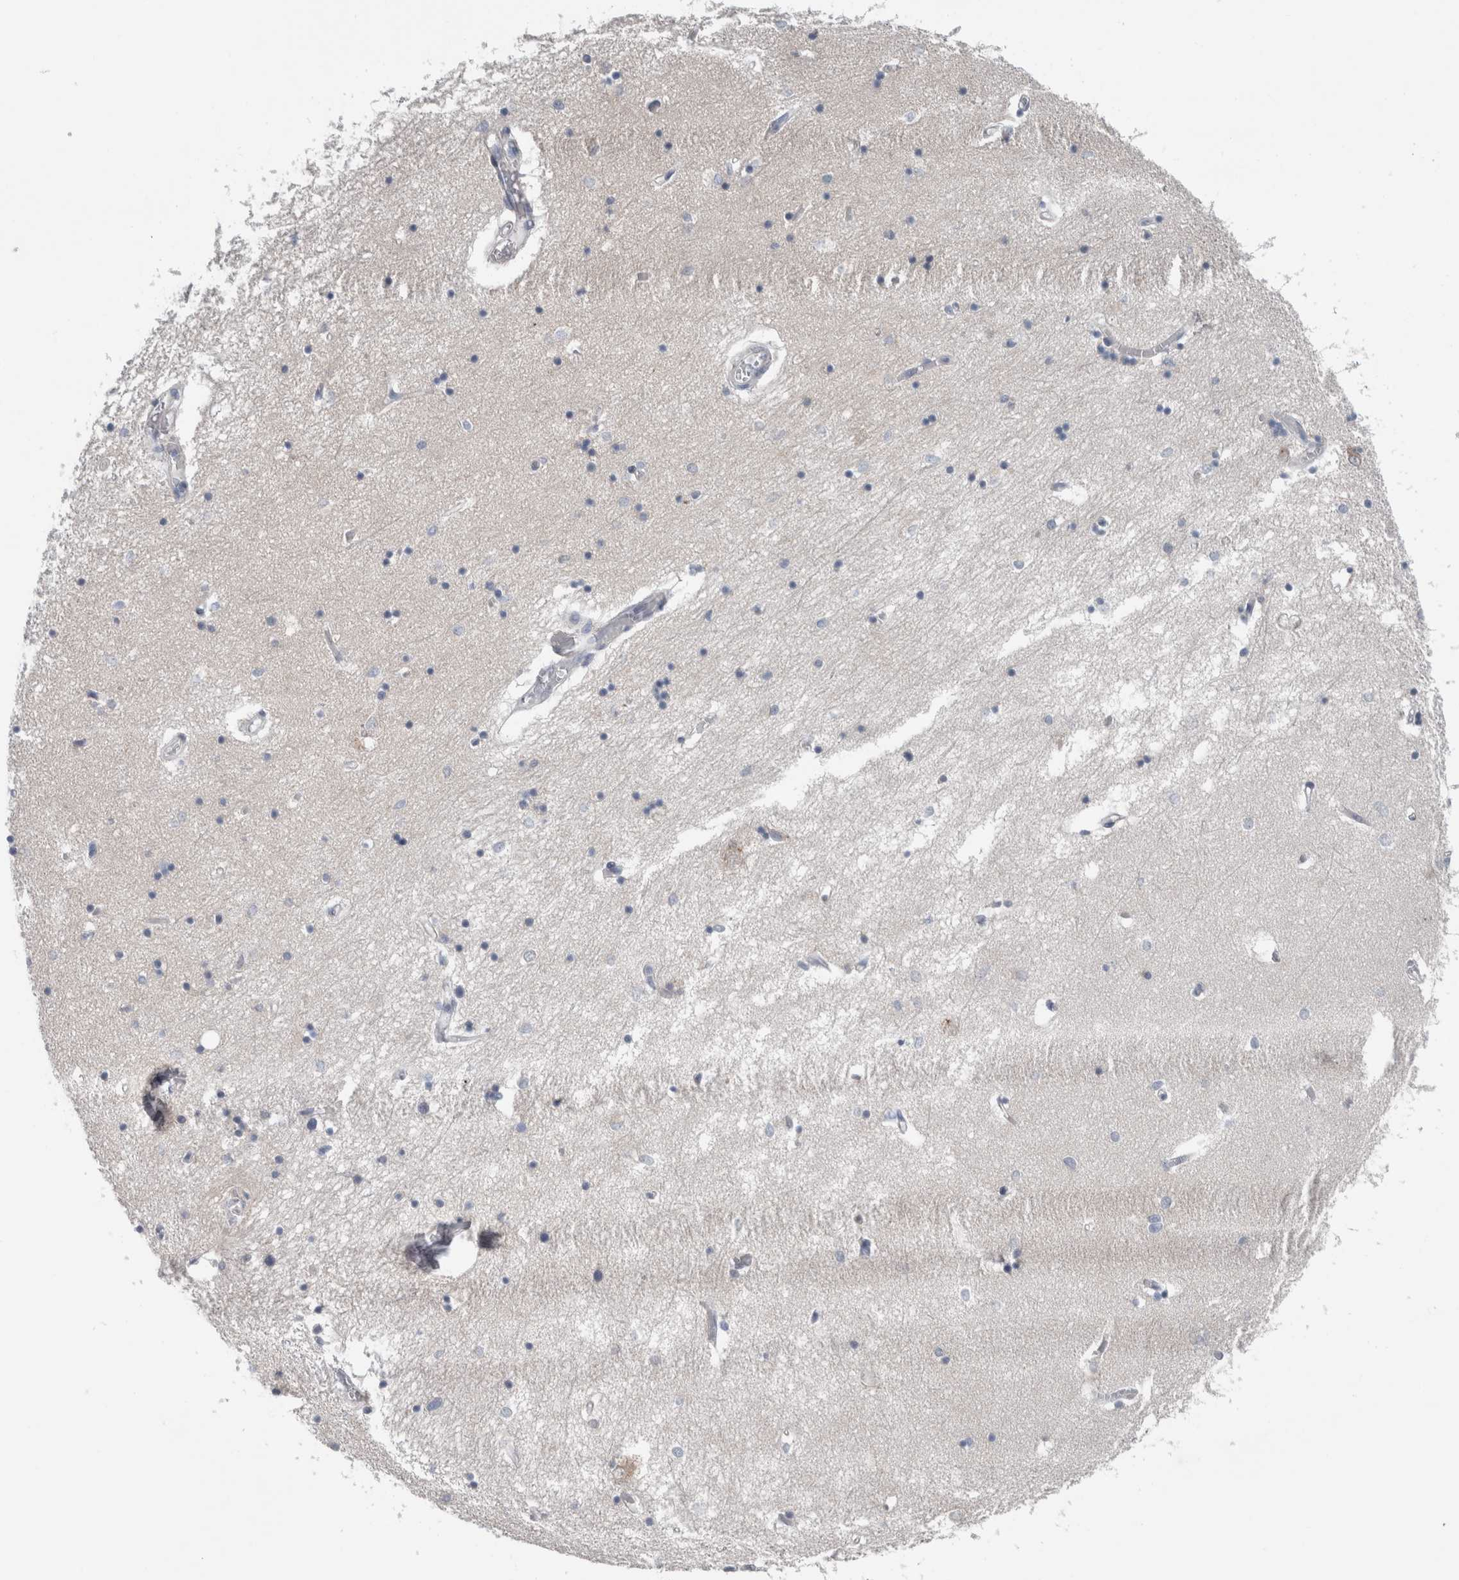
{"staining": {"intensity": "negative", "quantity": "none", "location": "none"}, "tissue": "hippocampus", "cell_type": "Glial cells", "image_type": "normal", "snomed": [{"axis": "morphology", "description": "Normal tissue, NOS"}, {"axis": "topography", "description": "Hippocampus"}], "caption": "DAB (3,3'-diaminobenzidine) immunohistochemical staining of benign hippocampus shows no significant positivity in glial cells.", "gene": "CRNN", "patient": {"sex": "male", "age": 70}}